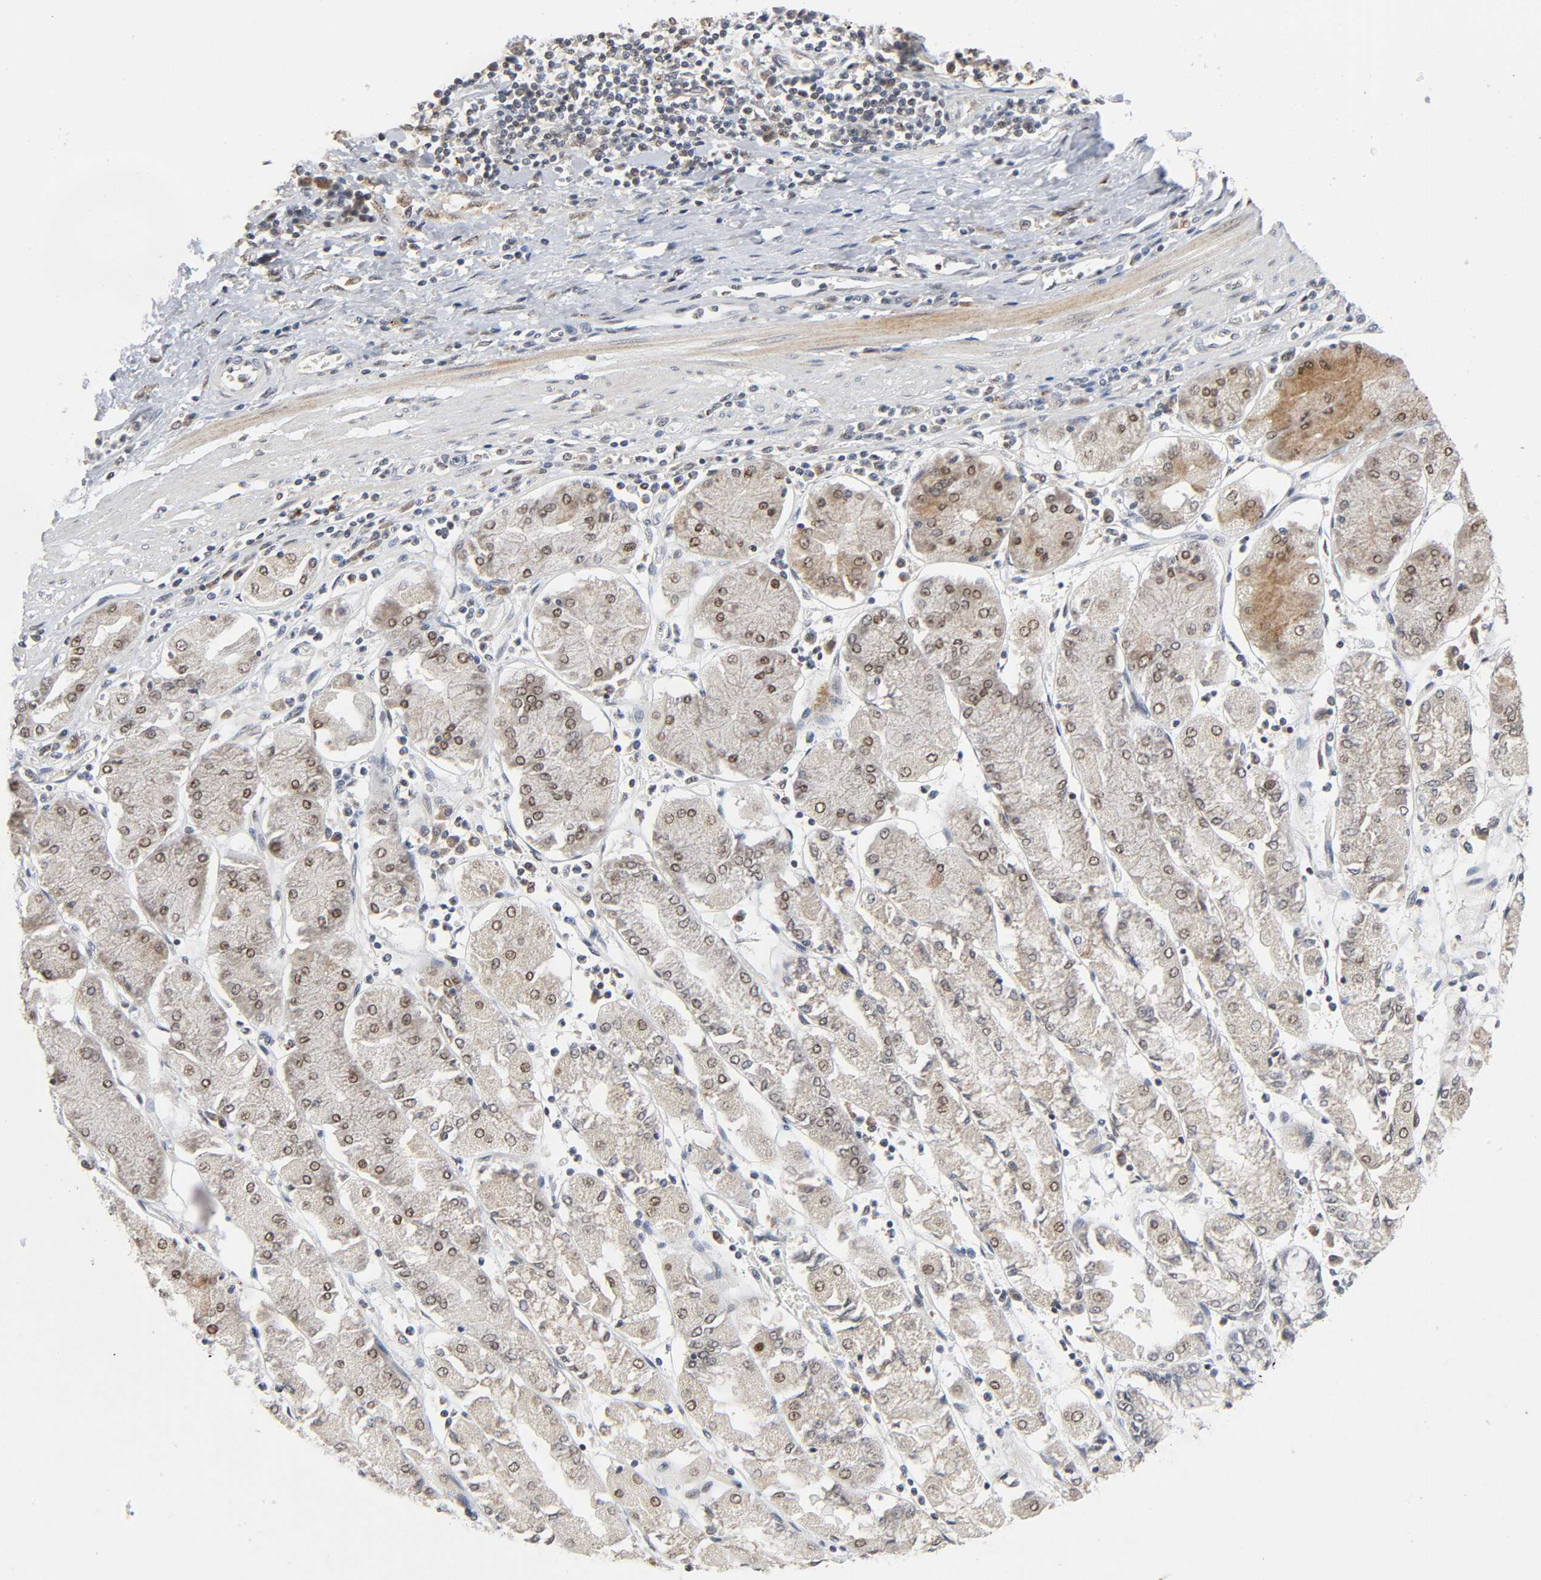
{"staining": {"intensity": "weak", "quantity": "25%-75%", "location": "cytoplasmic/membranous,nuclear"}, "tissue": "stomach cancer", "cell_type": "Tumor cells", "image_type": "cancer", "snomed": [{"axis": "morphology", "description": "Normal tissue, NOS"}, {"axis": "morphology", "description": "Adenocarcinoma, NOS"}, {"axis": "topography", "description": "Stomach, upper"}, {"axis": "topography", "description": "Stomach"}], "caption": "Tumor cells exhibit low levels of weak cytoplasmic/membranous and nuclear expression in approximately 25%-75% of cells in stomach cancer.", "gene": "KAT2B", "patient": {"sex": "male", "age": 59}}